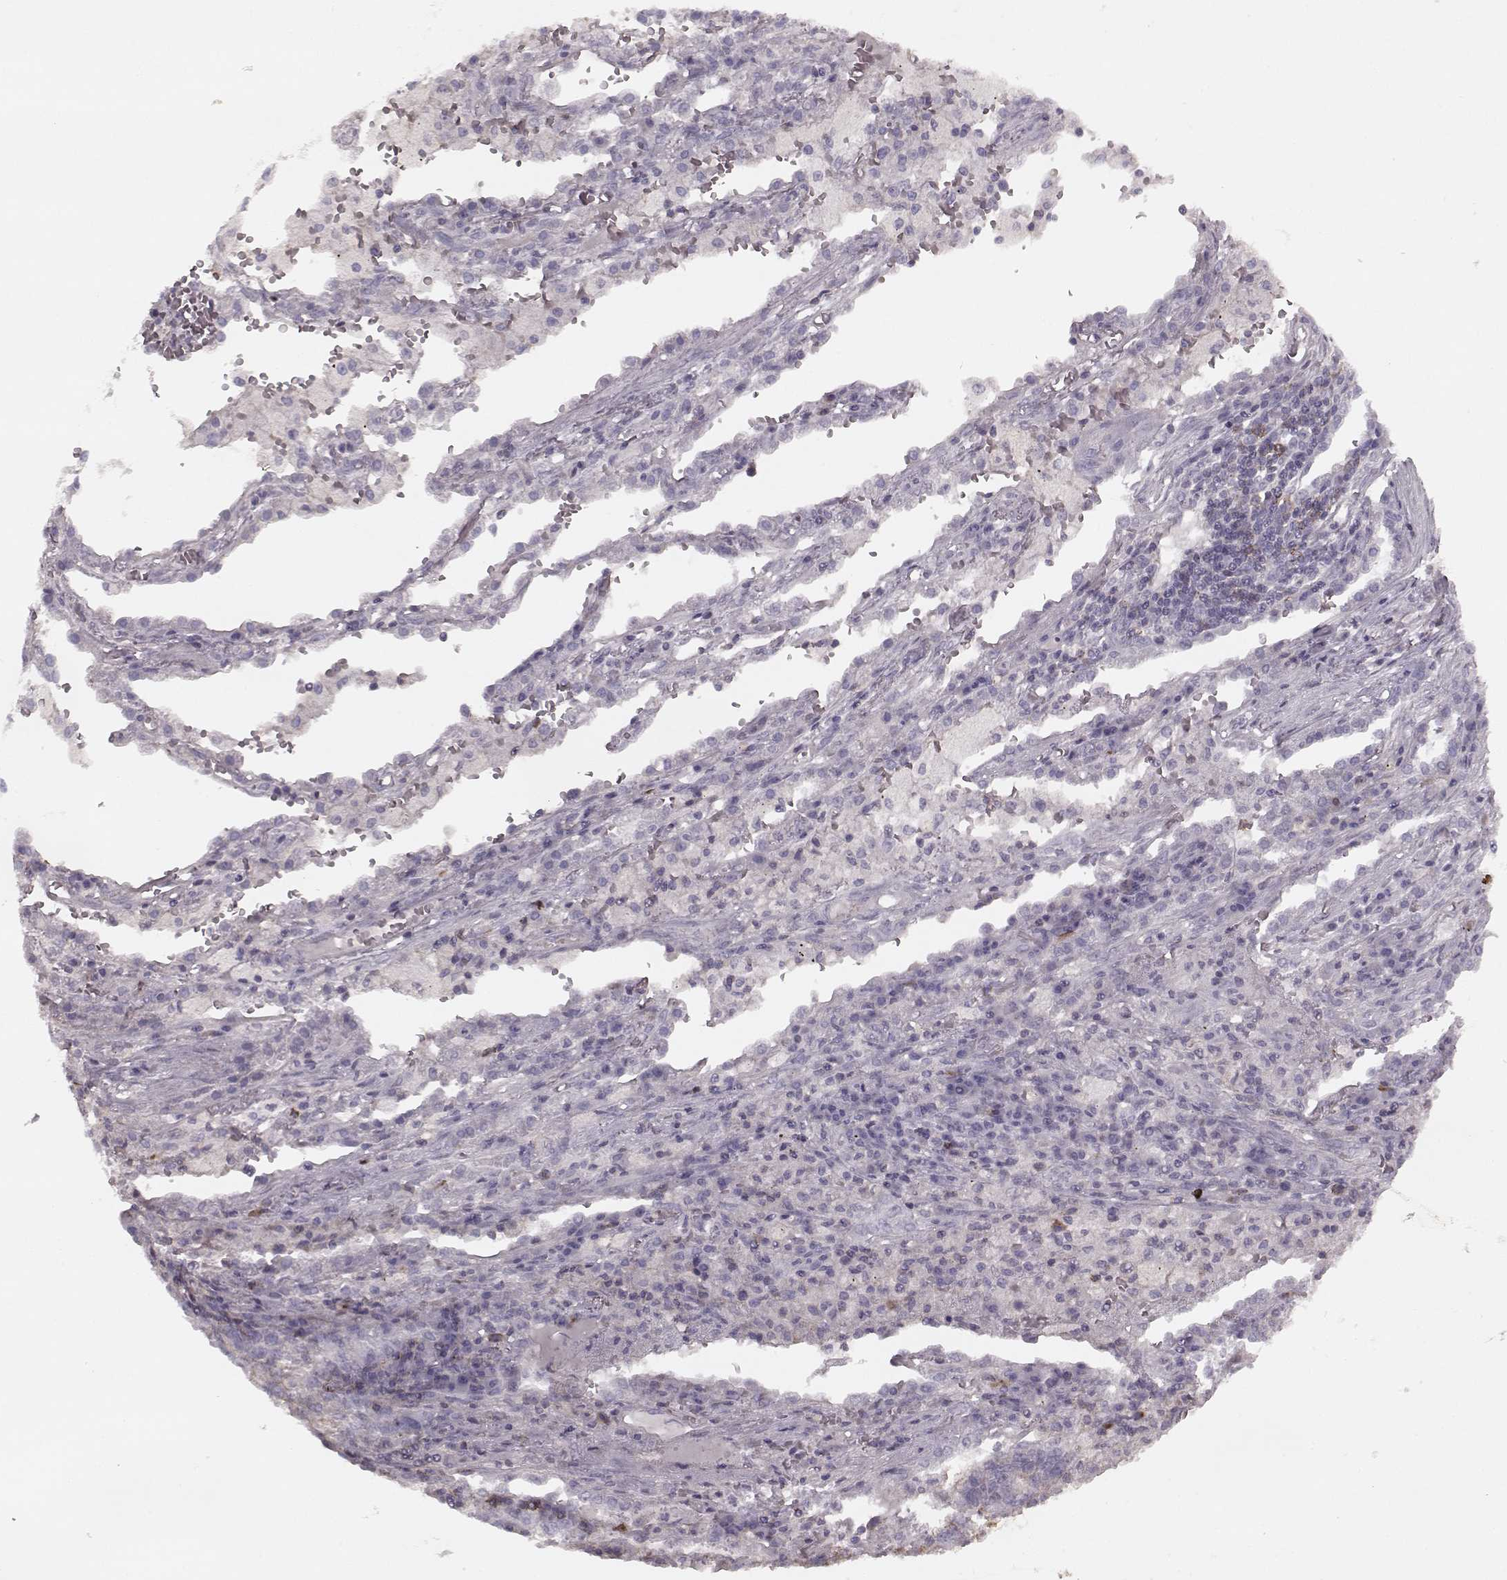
{"staining": {"intensity": "negative", "quantity": "none", "location": "none"}, "tissue": "lung cancer", "cell_type": "Tumor cells", "image_type": "cancer", "snomed": [{"axis": "morphology", "description": "Adenocarcinoma, NOS"}, {"axis": "topography", "description": "Lung"}], "caption": "Histopathology image shows no protein positivity in tumor cells of lung adenocarcinoma tissue. (DAB (3,3'-diaminobenzidine) immunohistochemistry with hematoxylin counter stain).", "gene": "PDCD1", "patient": {"sex": "male", "age": 57}}